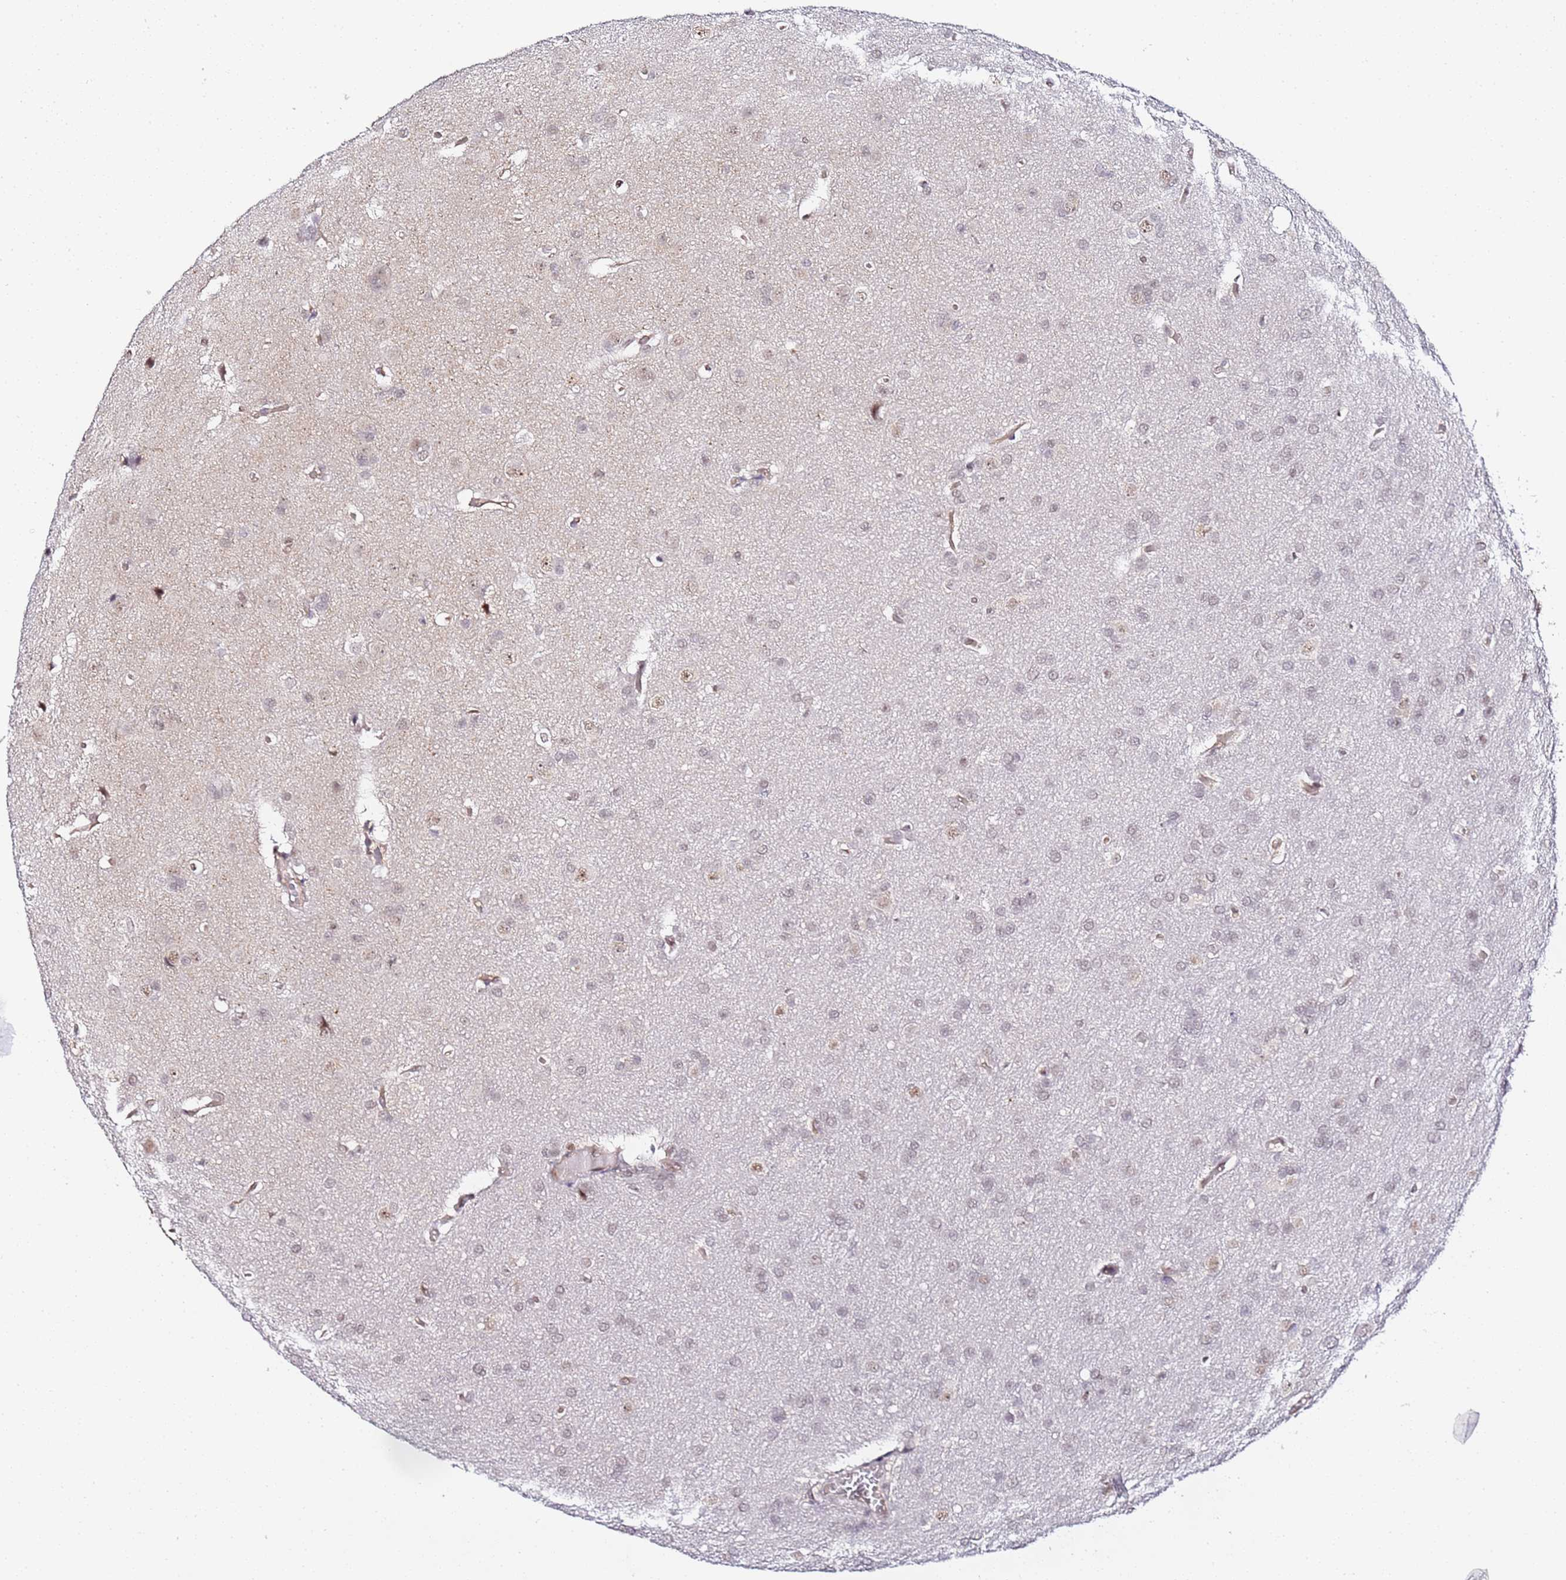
{"staining": {"intensity": "weak", "quantity": "<25%", "location": "nuclear"}, "tissue": "glioma", "cell_type": "Tumor cells", "image_type": "cancer", "snomed": [{"axis": "morphology", "description": "Glioma, malignant, Low grade"}, {"axis": "topography", "description": "Brain"}], "caption": "This is a micrograph of immunohistochemistry staining of glioma, which shows no staining in tumor cells. Nuclei are stained in blue.", "gene": "LSM3", "patient": {"sex": "female", "age": 32}}